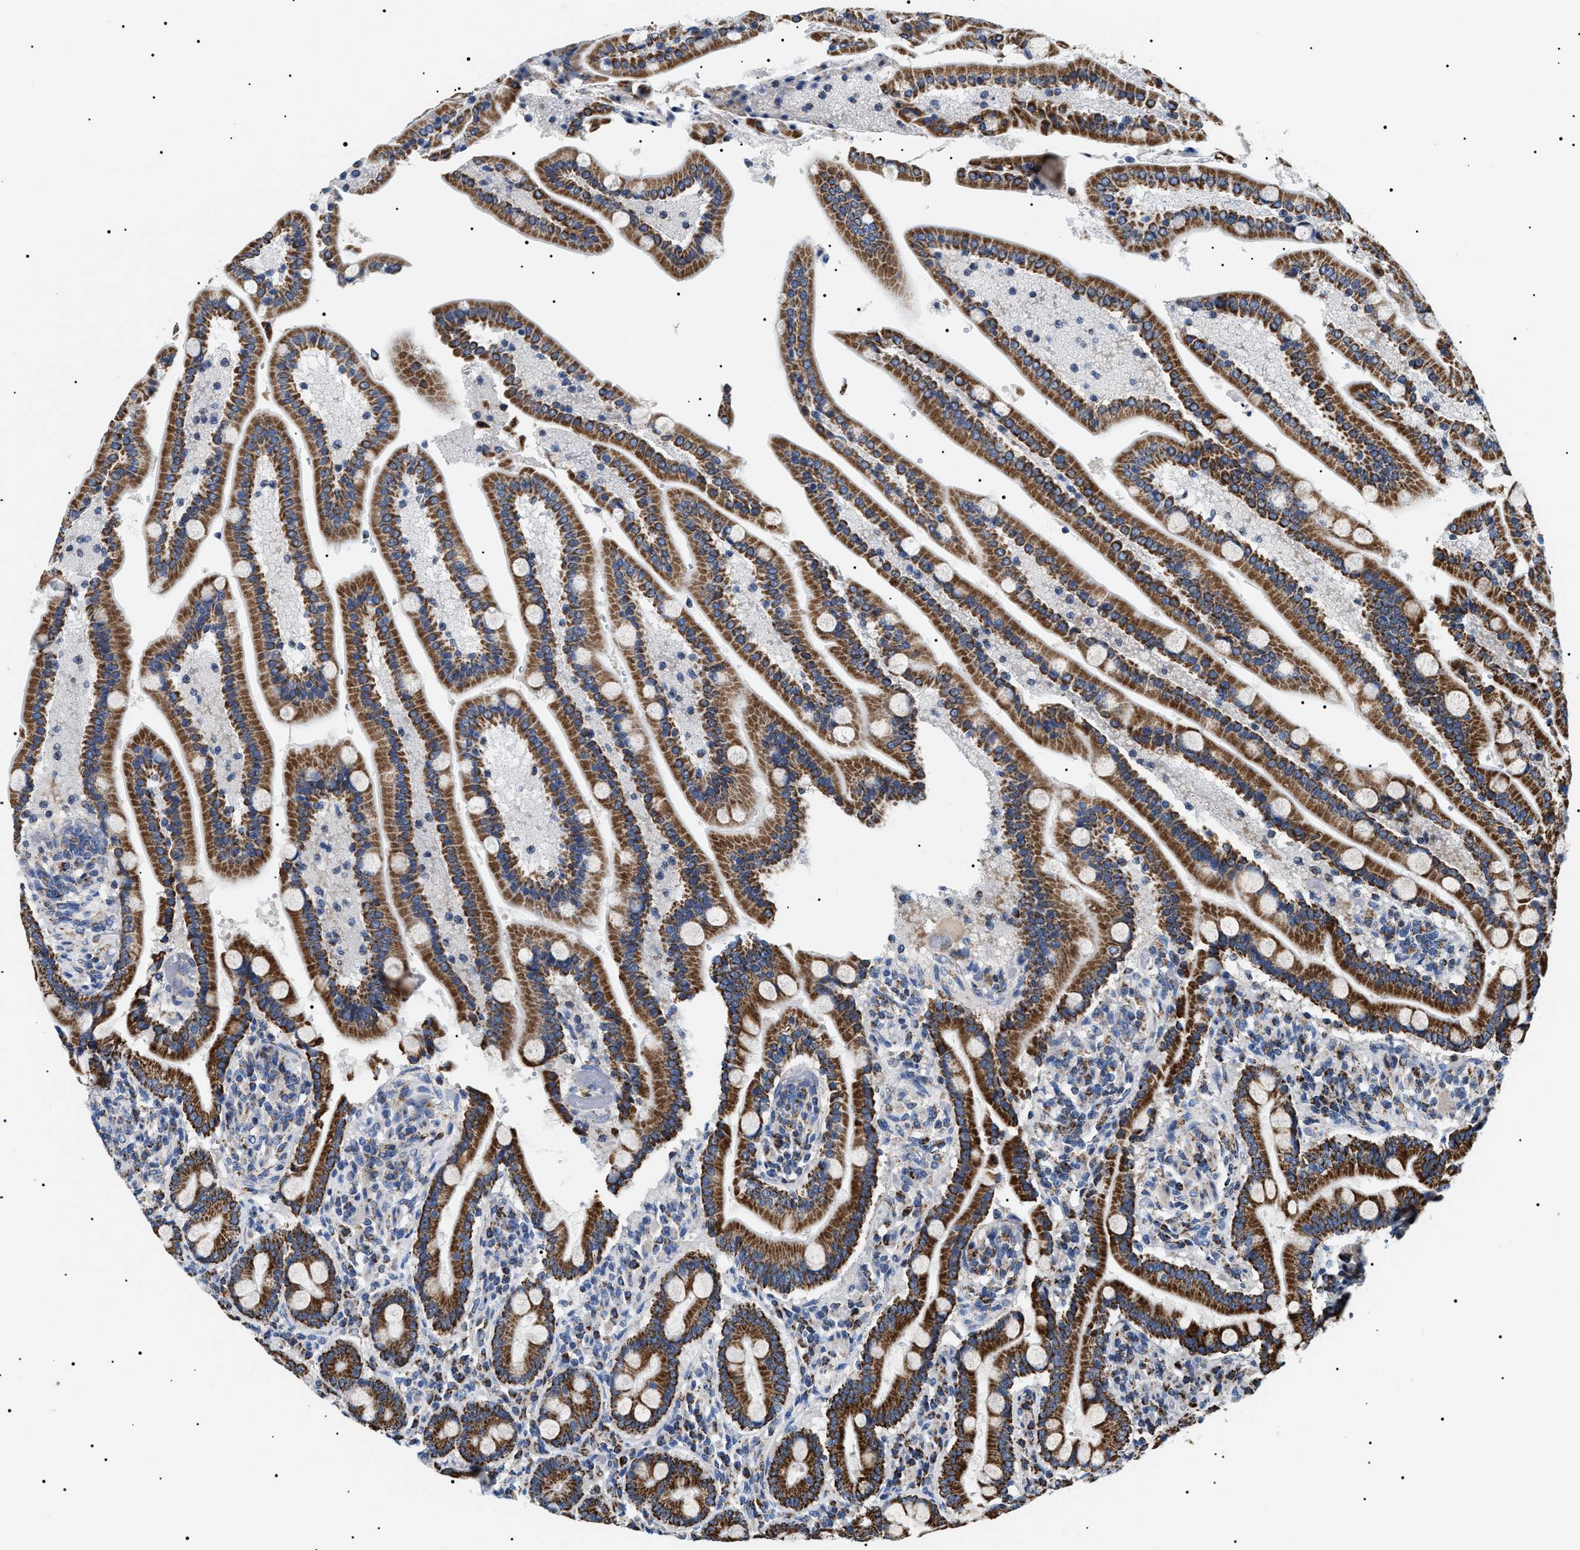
{"staining": {"intensity": "strong", "quantity": ">75%", "location": "cytoplasmic/membranous"}, "tissue": "duodenum", "cell_type": "Glandular cells", "image_type": "normal", "snomed": [{"axis": "morphology", "description": "Normal tissue, NOS"}, {"axis": "topography", "description": "Duodenum"}], "caption": "DAB immunohistochemical staining of unremarkable human duodenum displays strong cytoplasmic/membranous protein expression in about >75% of glandular cells. The protein of interest is stained brown, and the nuclei are stained in blue (DAB (3,3'-diaminobenzidine) IHC with brightfield microscopy, high magnification).", "gene": "OXSM", "patient": {"sex": "male", "age": 54}}